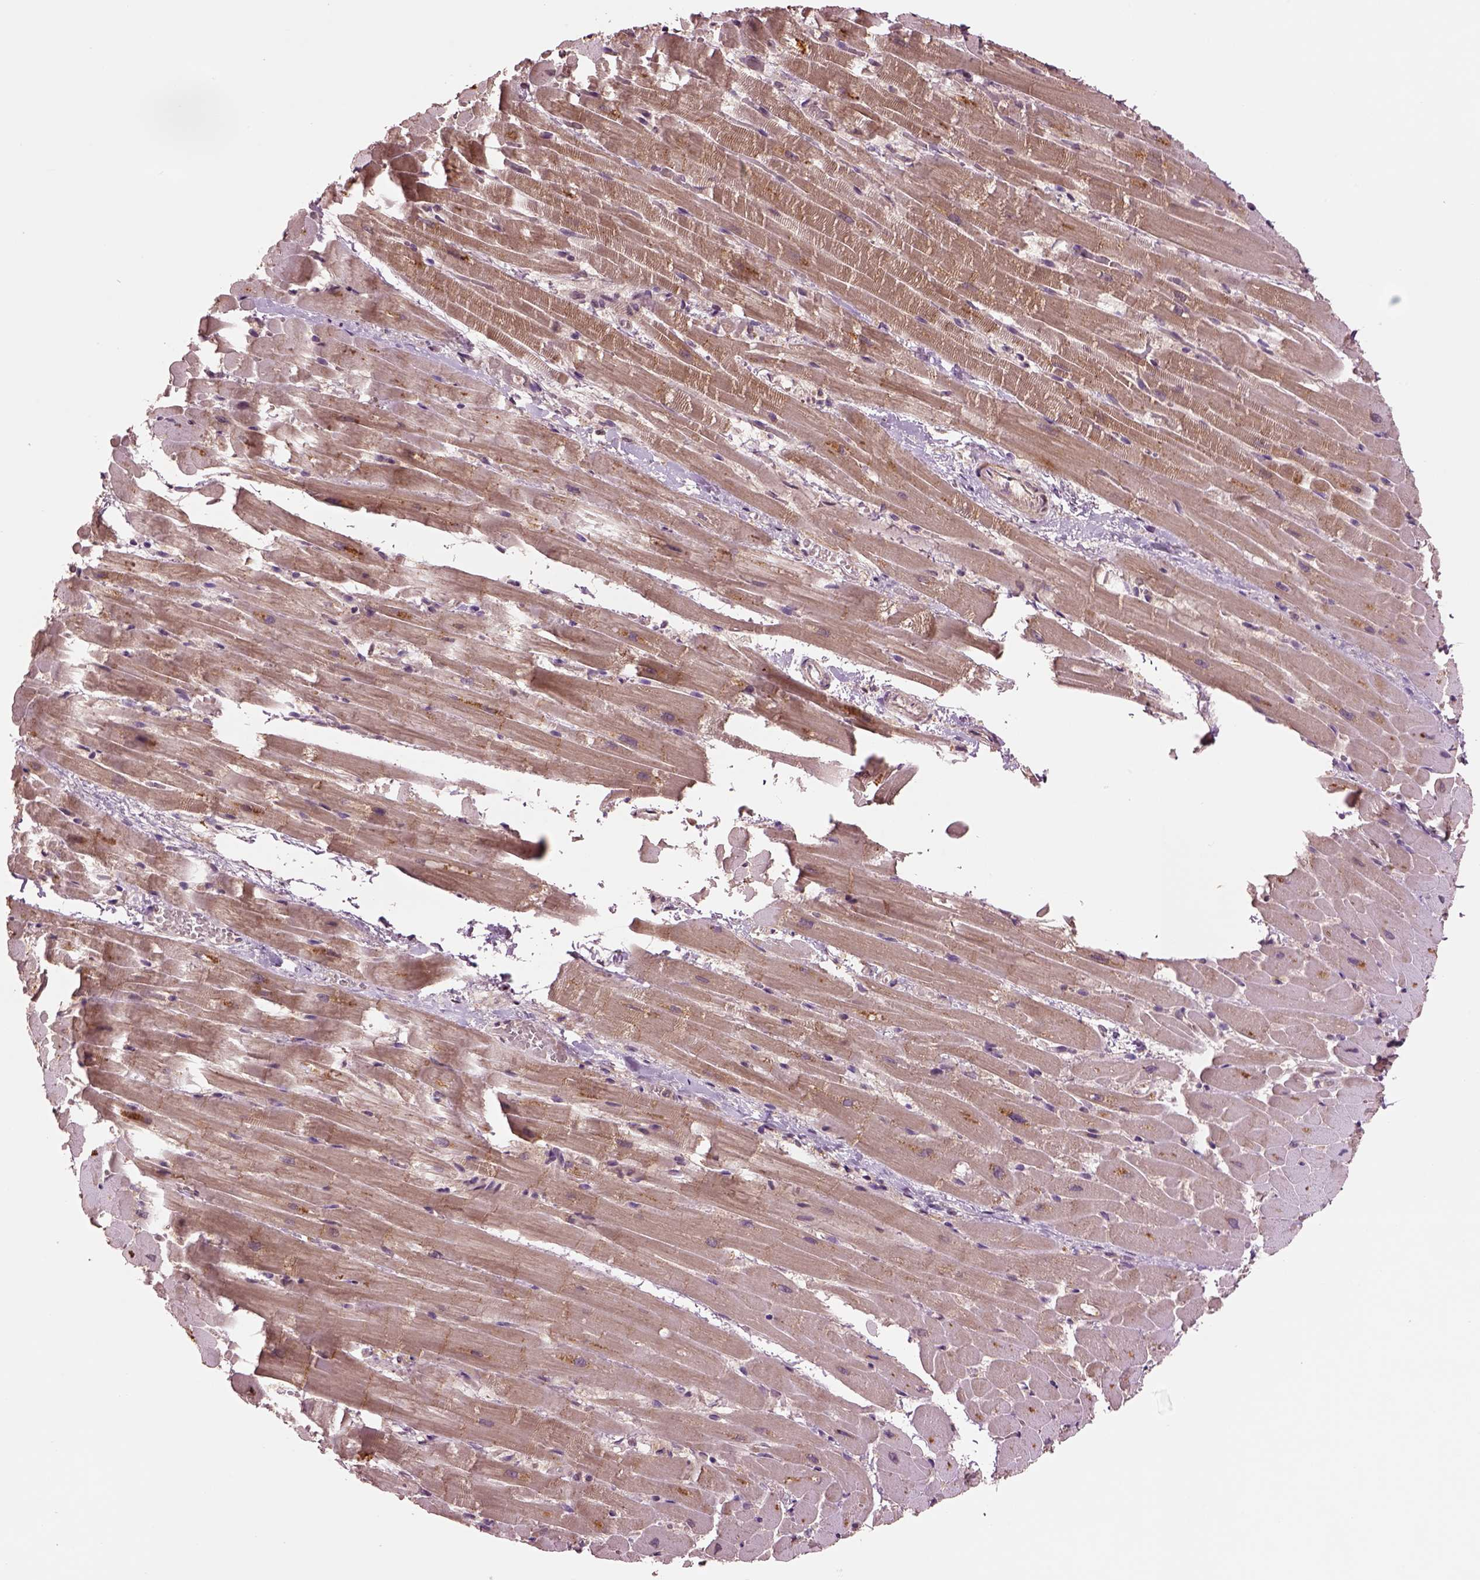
{"staining": {"intensity": "weak", "quantity": ">75%", "location": "cytoplasmic/membranous"}, "tissue": "heart muscle", "cell_type": "Cardiomyocytes", "image_type": "normal", "snomed": [{"axis": "morphology", "description": "Normal tissue, NOS"}, {"axis": "topography", "description": "Heart"}], "caption": "Protein positivity by immunohistochemistry demonstrates weak cytoplasmic/membranous expression in about >75% of cardiomyocytes in unremarkable heart muscle.", "gene": "MTHFS", "patient": {"sex": "male", "age": 37}}